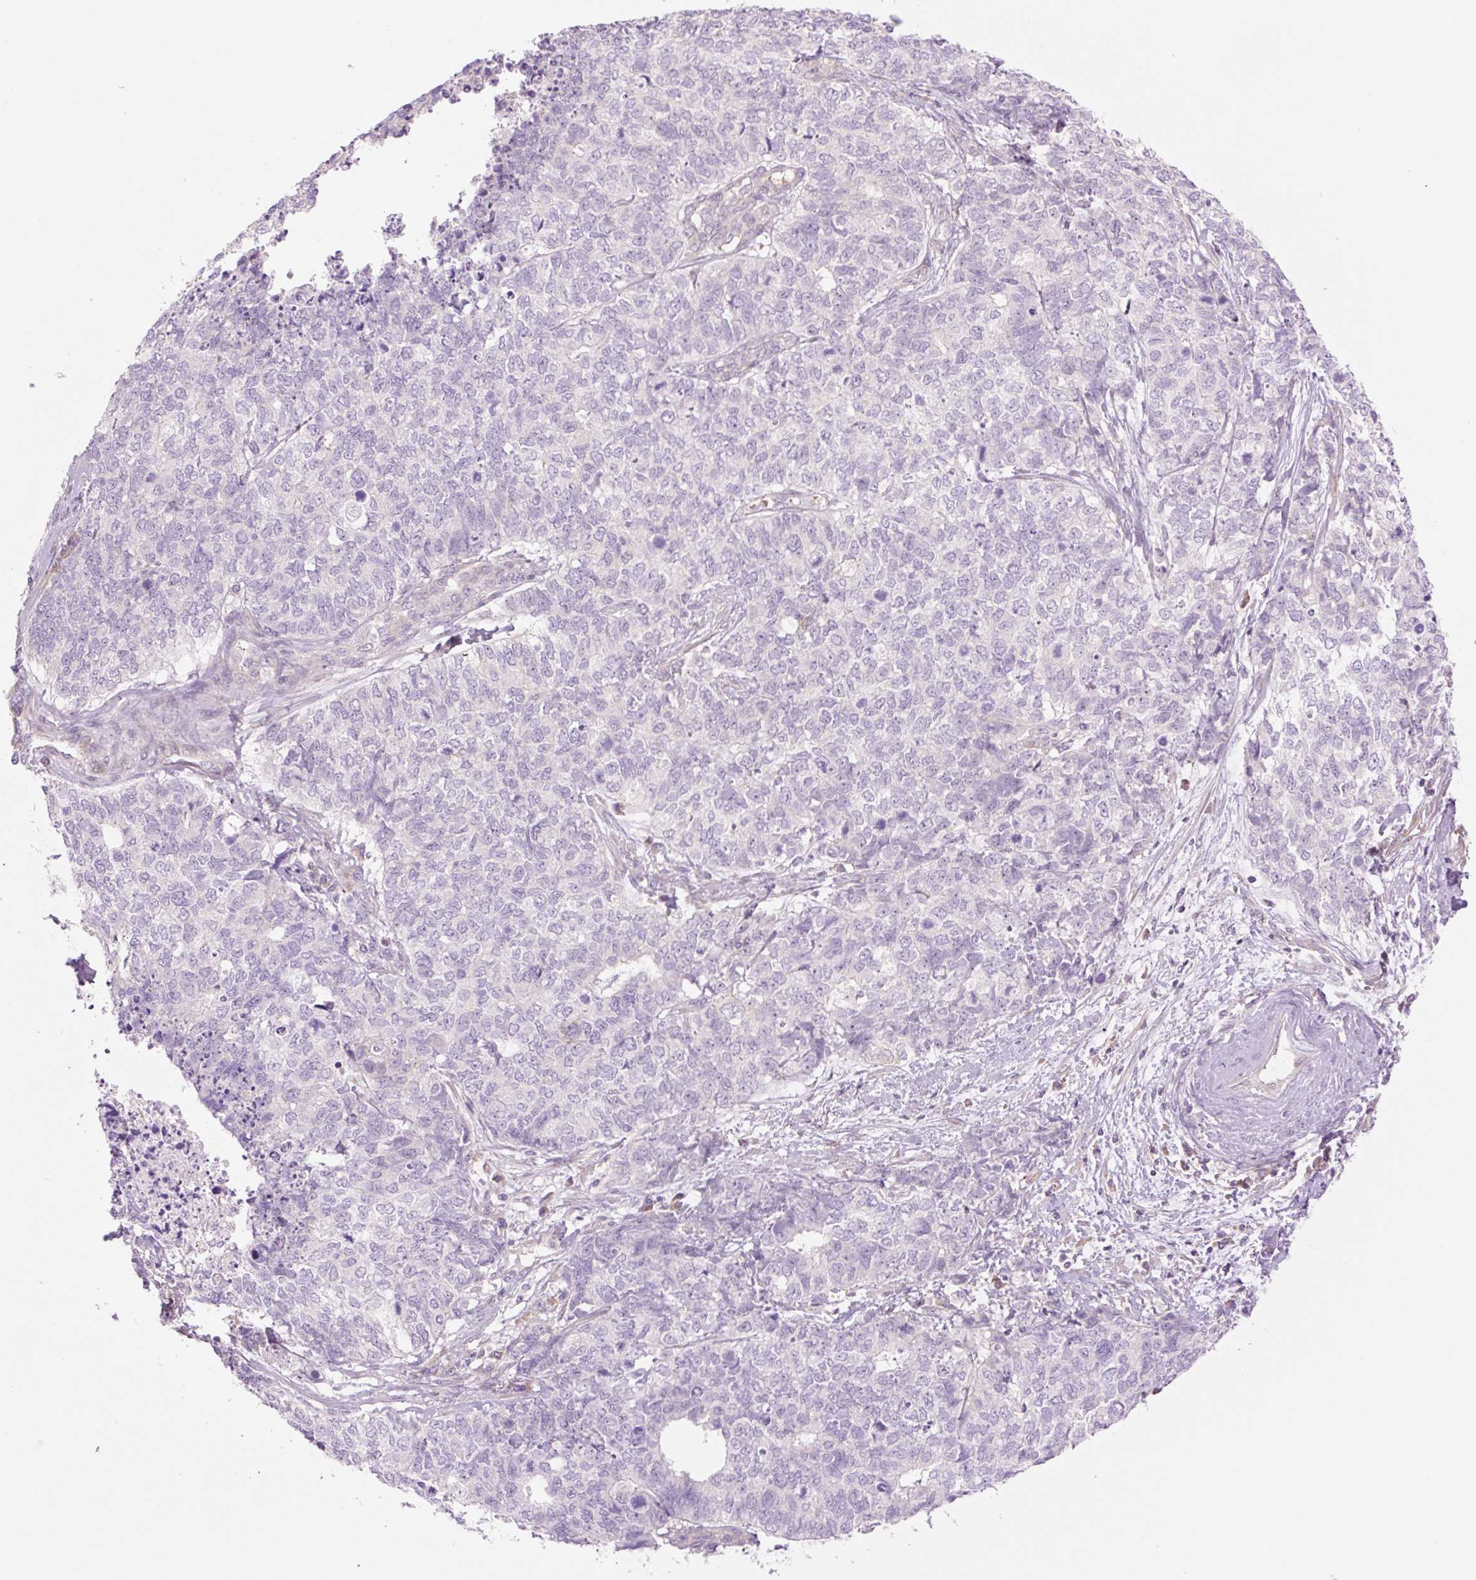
{"staining": {"intensity": "negative", "quantity": "none", "location": "none"}, "tissue": "cervical cancer", "cell_type": "Tumor cells", "image_type": "cancer", "snomed": [{"axis": "morphology", "description": "Squamous cell carcinoma, NOS"}, {"axis": "topography", "description": "Cervix"}], "caption": "A micrograph of squamous cell carcinoma (cervical) stained for a protein reveals no brown staining in tumor cells. (DAB immunohistochemistry (IHC) visualized using brightfield microscopy, high magnification).", "gene": "GRID2", "patient": {"sex": "female", "age": 63}}